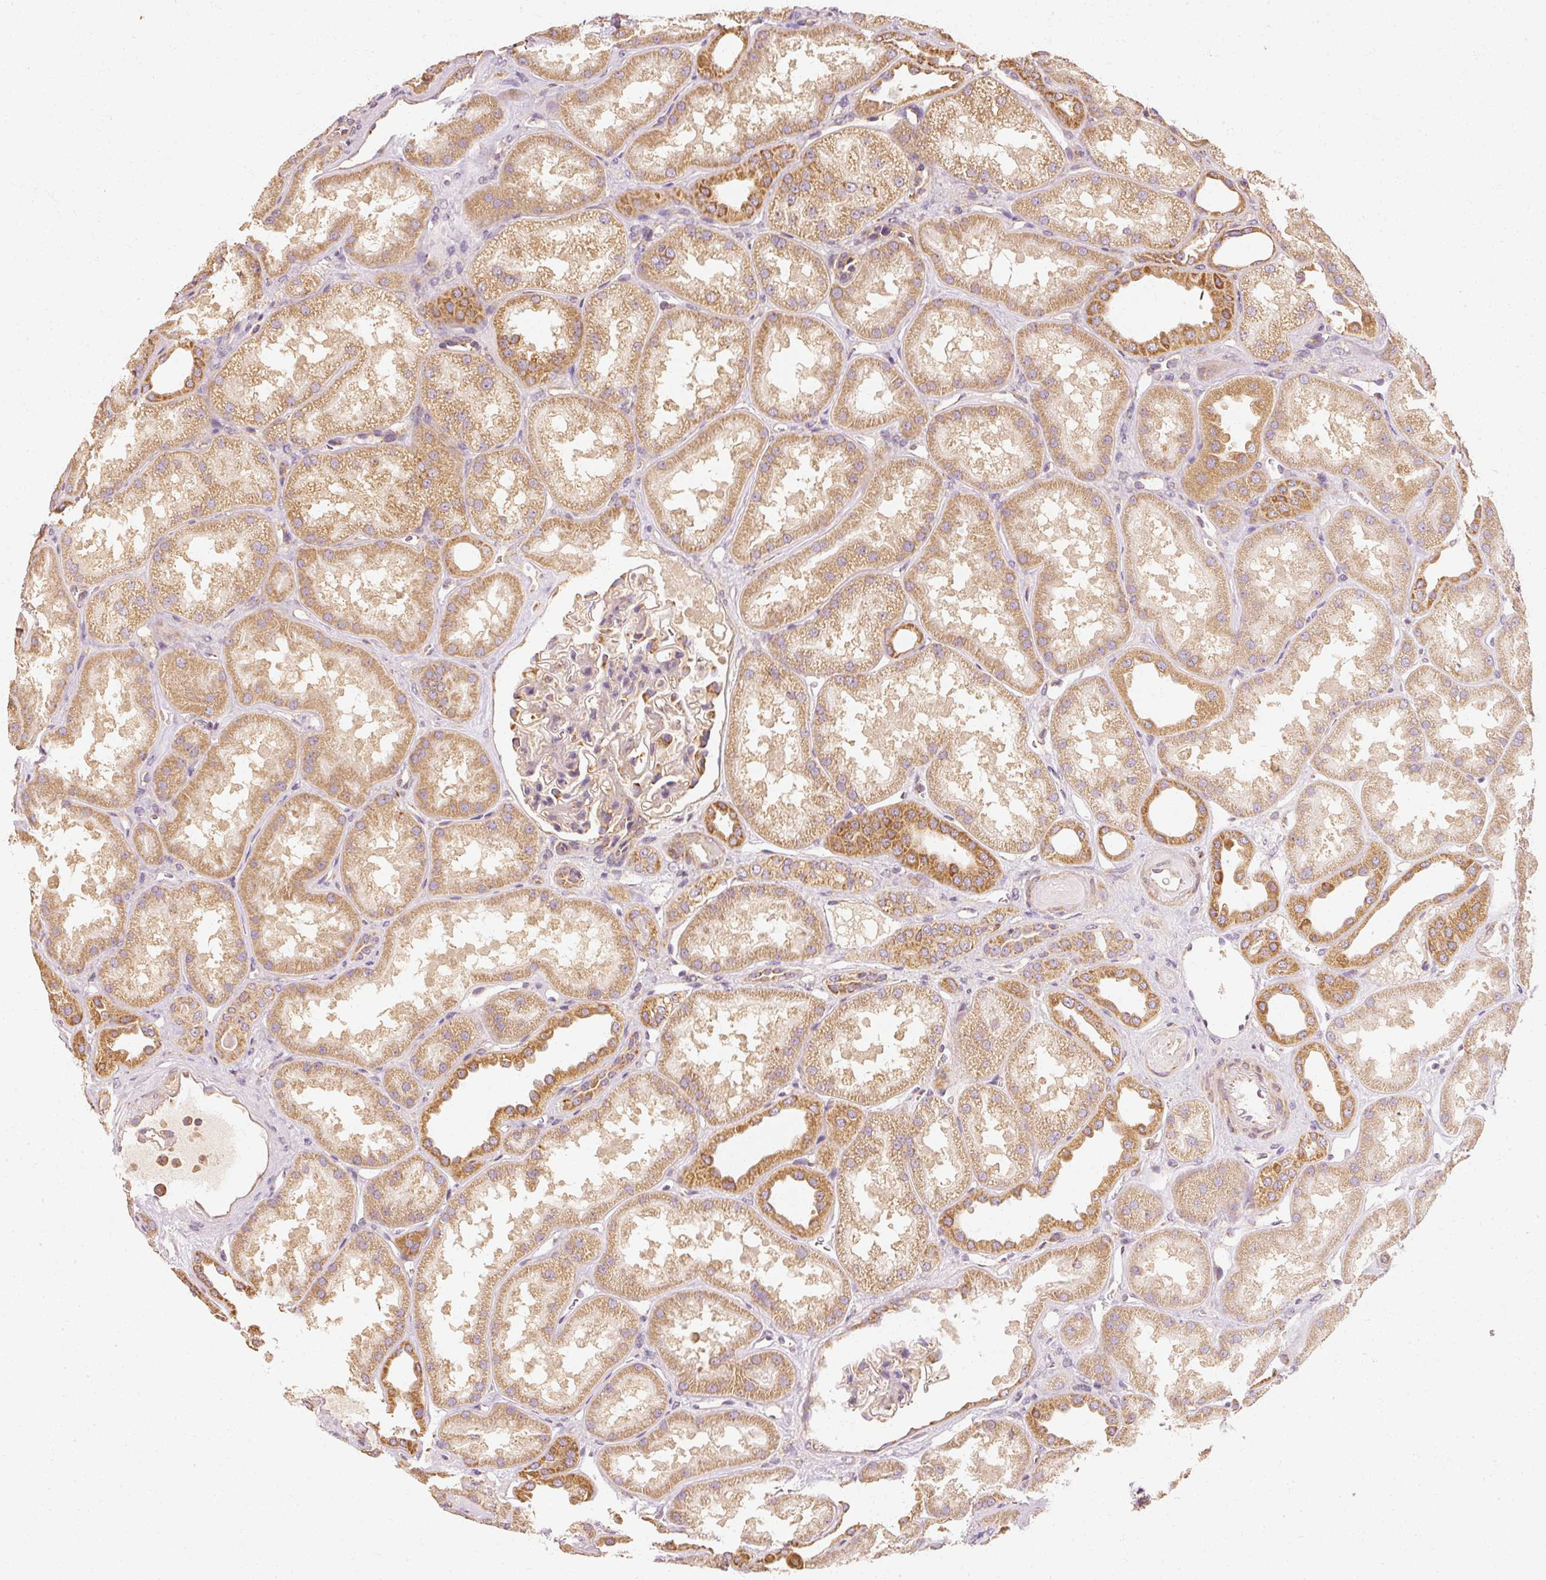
{"staining": {"intensity": "moderate", "quantity": "<25%", "location": "cytoplasmic/membranous"}, "tissue": "kidney", "cell_type": "Cells in glomeruli", "image_type": "normal", "snomed": [{"axis": "morphology", "description": "Normal tissue, NOS"}, {"axis": "topography", "description": "Kidney"}], "caption": "IHC micrograph of normal kidney stained for a protein (brown), which exhibits low levels of moderate cytoplasmic/membranous staining in about <25% of cells in glomeruli.", "gene": "TOMM40", "patient": {"sex": "male", "age": 61}}